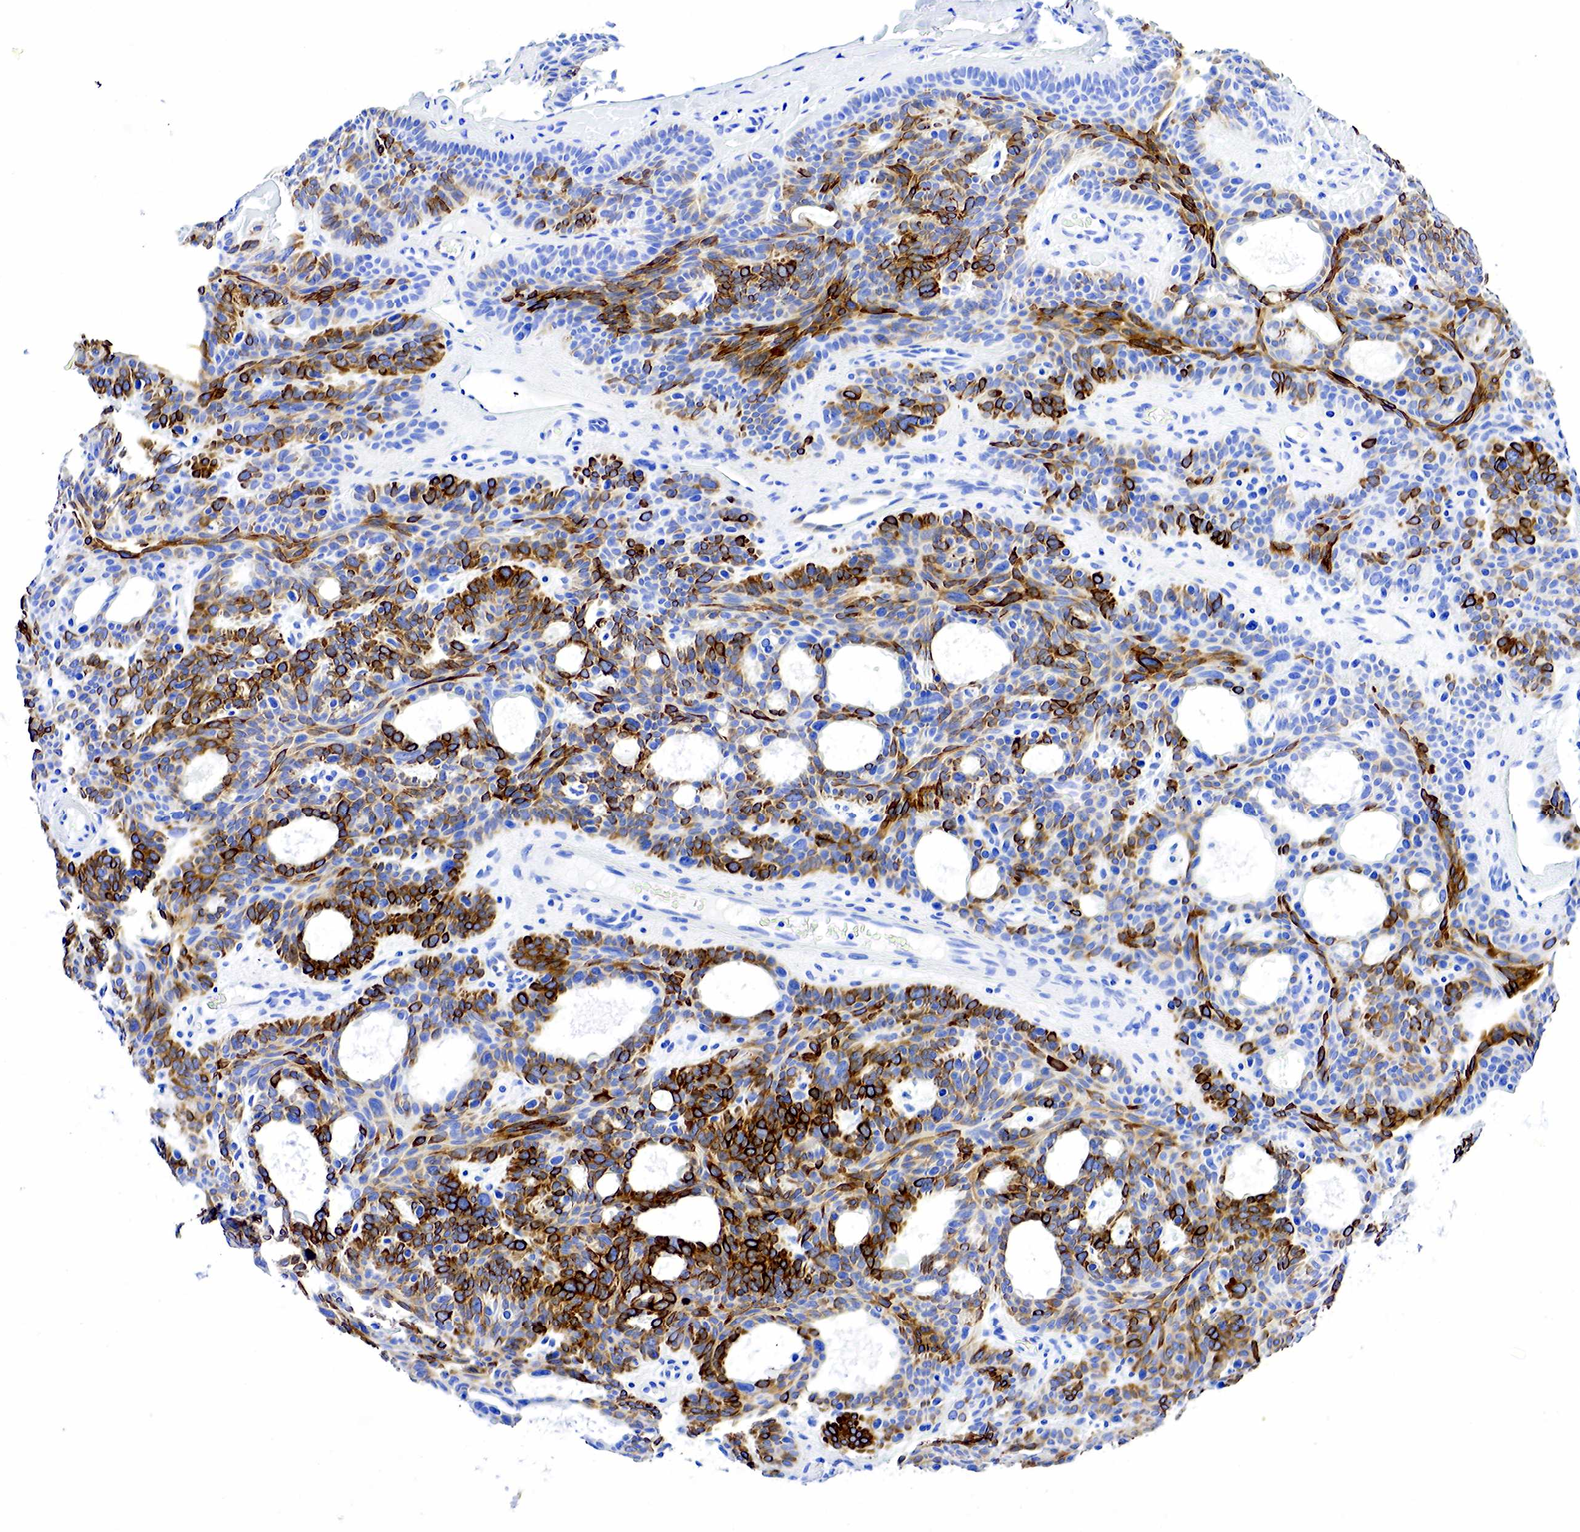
{"staining": {"intensity": "moderate", "quantity": ">75%", "location": "cytoplasmic/membranous"}, "tissue": "skin cancer", "cell_type": "Tumor cells", "image_type": "cancer", "snomed": [{"axis": "morphology", "description": "Basal cell carcinoma"}, {"axis": "topography", "description": "Skin"}], "caption": "Skin cancer (basal cell carcinoma) stained for a protein (brown) exhibits moderate cytoplasmic/membranous positive staining in approximately >75% of tumor cells.", "gene": "KRT7", "patient": {"sex": "male", "age": 44}}